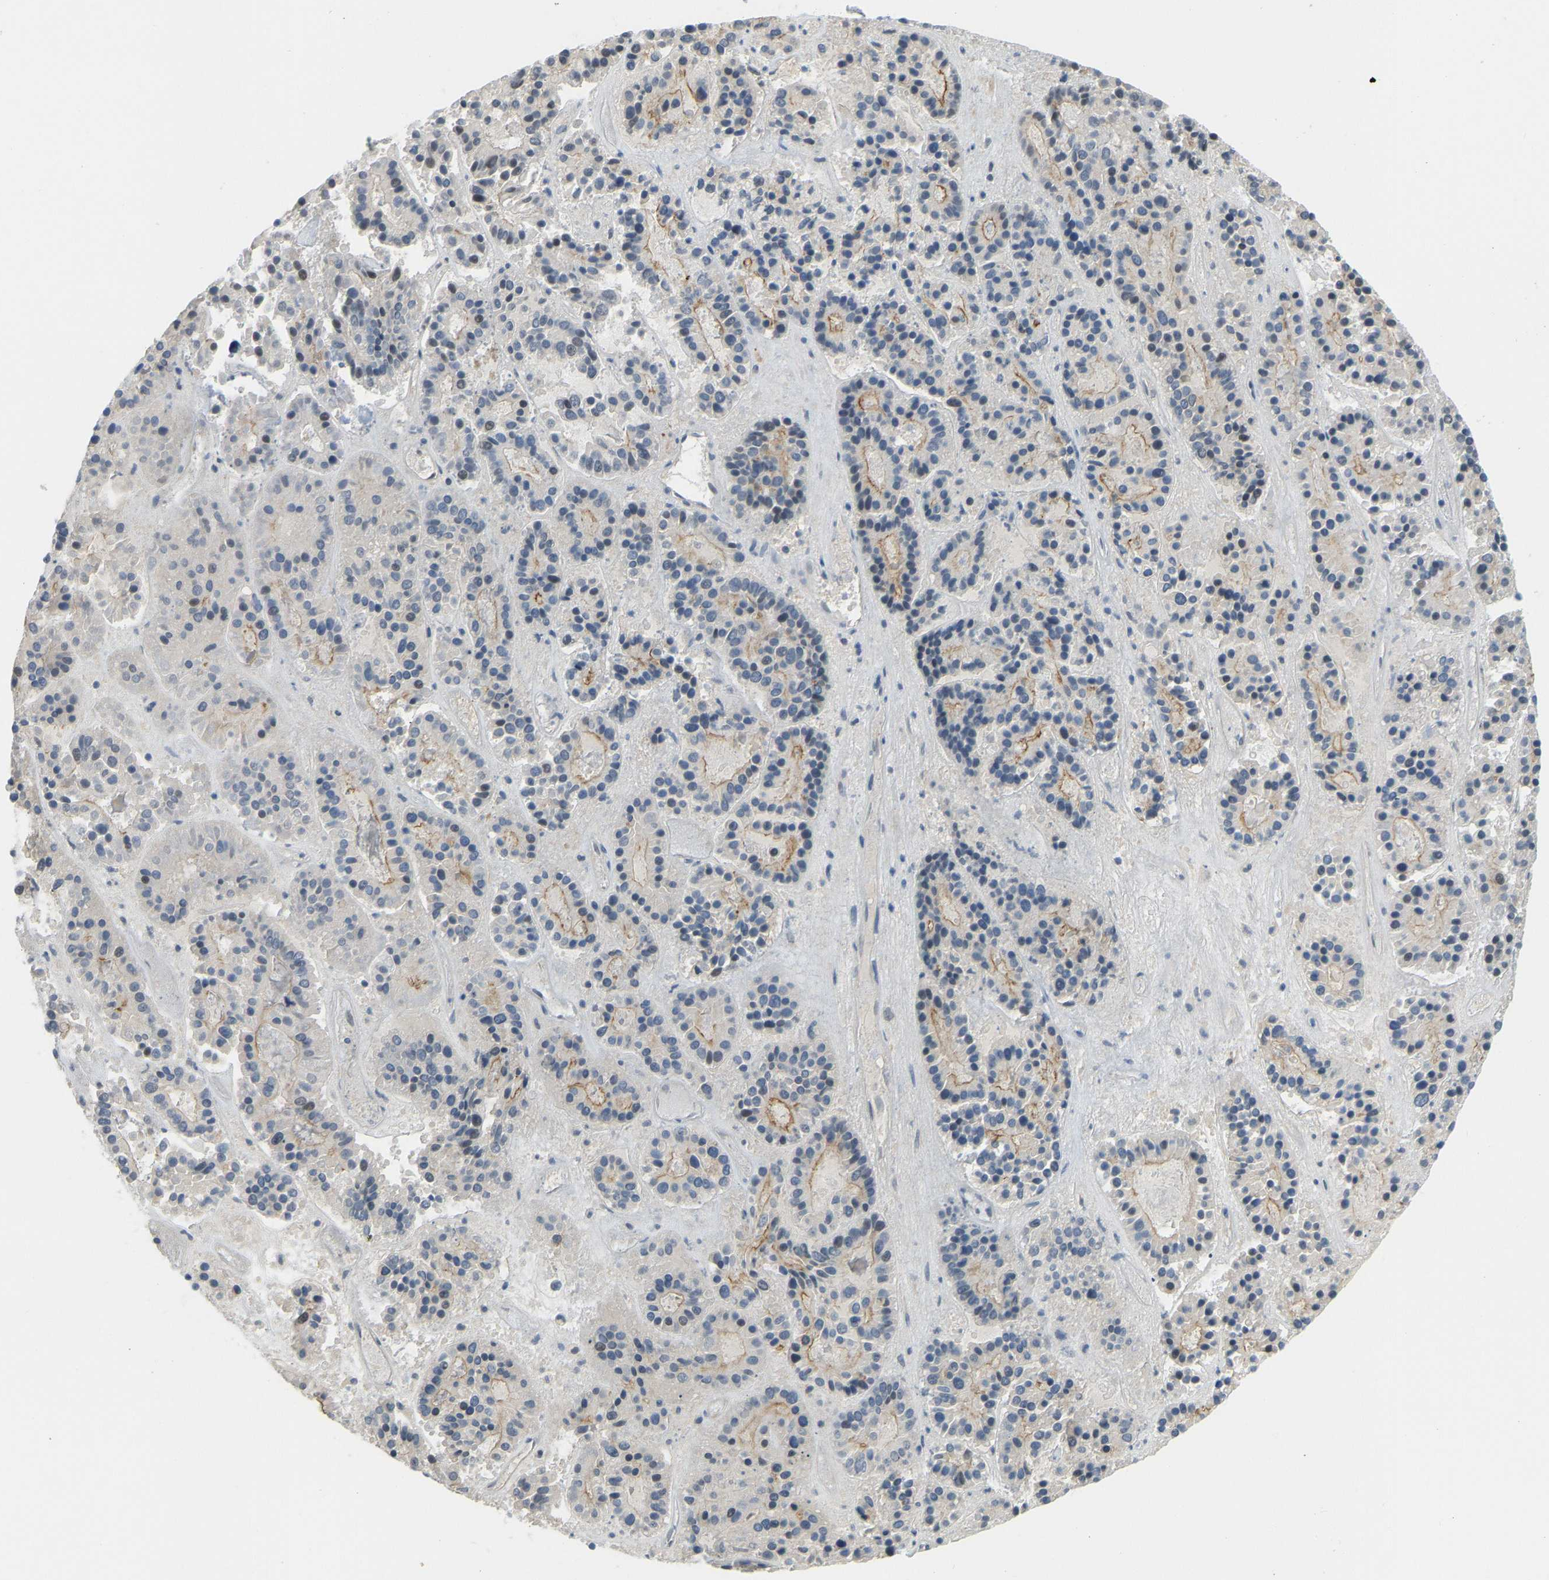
{"staining": {"intensity": "moderate", "quantity": "25%-75%", "location": "cytoplasmic/membranous"}, "tissue": "pancreatic cancer", "cell_type": "Tumor cells", "image_type": "cancer", "snomed": [{"axis": "morphology", "description": "Adenocarcinoma, NOS"}, {"axis": "topography", "description": "Pancreas"}], "caption": "Protein analysis of adenocarcinoma (pancreatic) tissue exhibits moderate cytoplasmic/membranous expression in approximately 25%-75% of tumor cells.", "gene": "KIAA1671", "patient": {"sex": "male", "age": 50}}